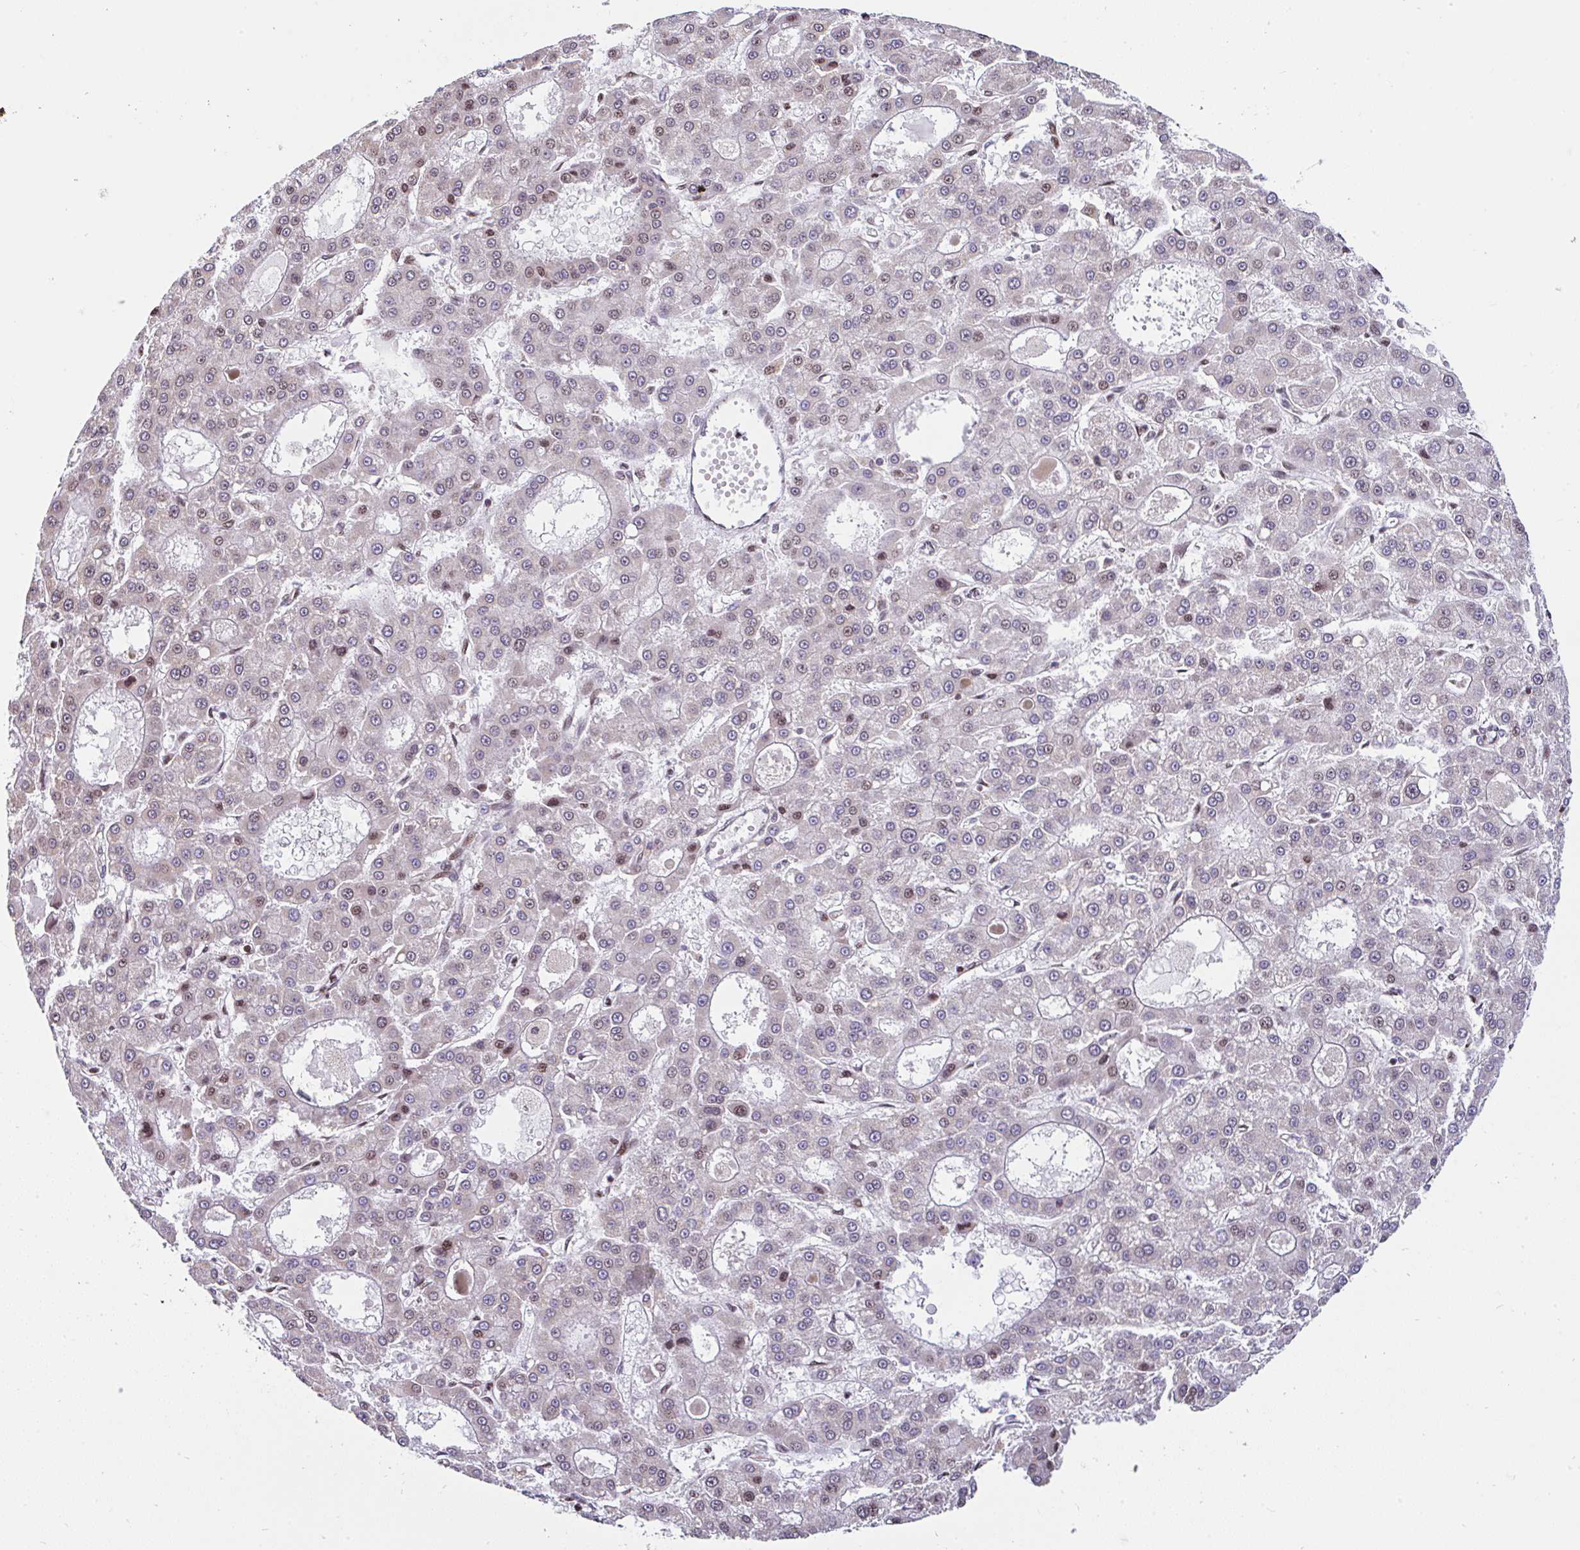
{"staining": {"intensity": "weak", "quantity": "<25%", "location": "nuclear"}, "tissue": "liver cancer", "cell_type": "Tumor cells", "image_type": "cancer", "snomed": [{"axis": "morphology", "description": "Carcinoma, Hepatocellular, NOS"}, {"axis": "topography", "description": "Liver"}], "caption": "IHC of hepatocellular carcinoma (liver) reveals no expression in tumor cells.", "gene": "FIGNL1", "patient": {"sex": "male", "age": 70}}